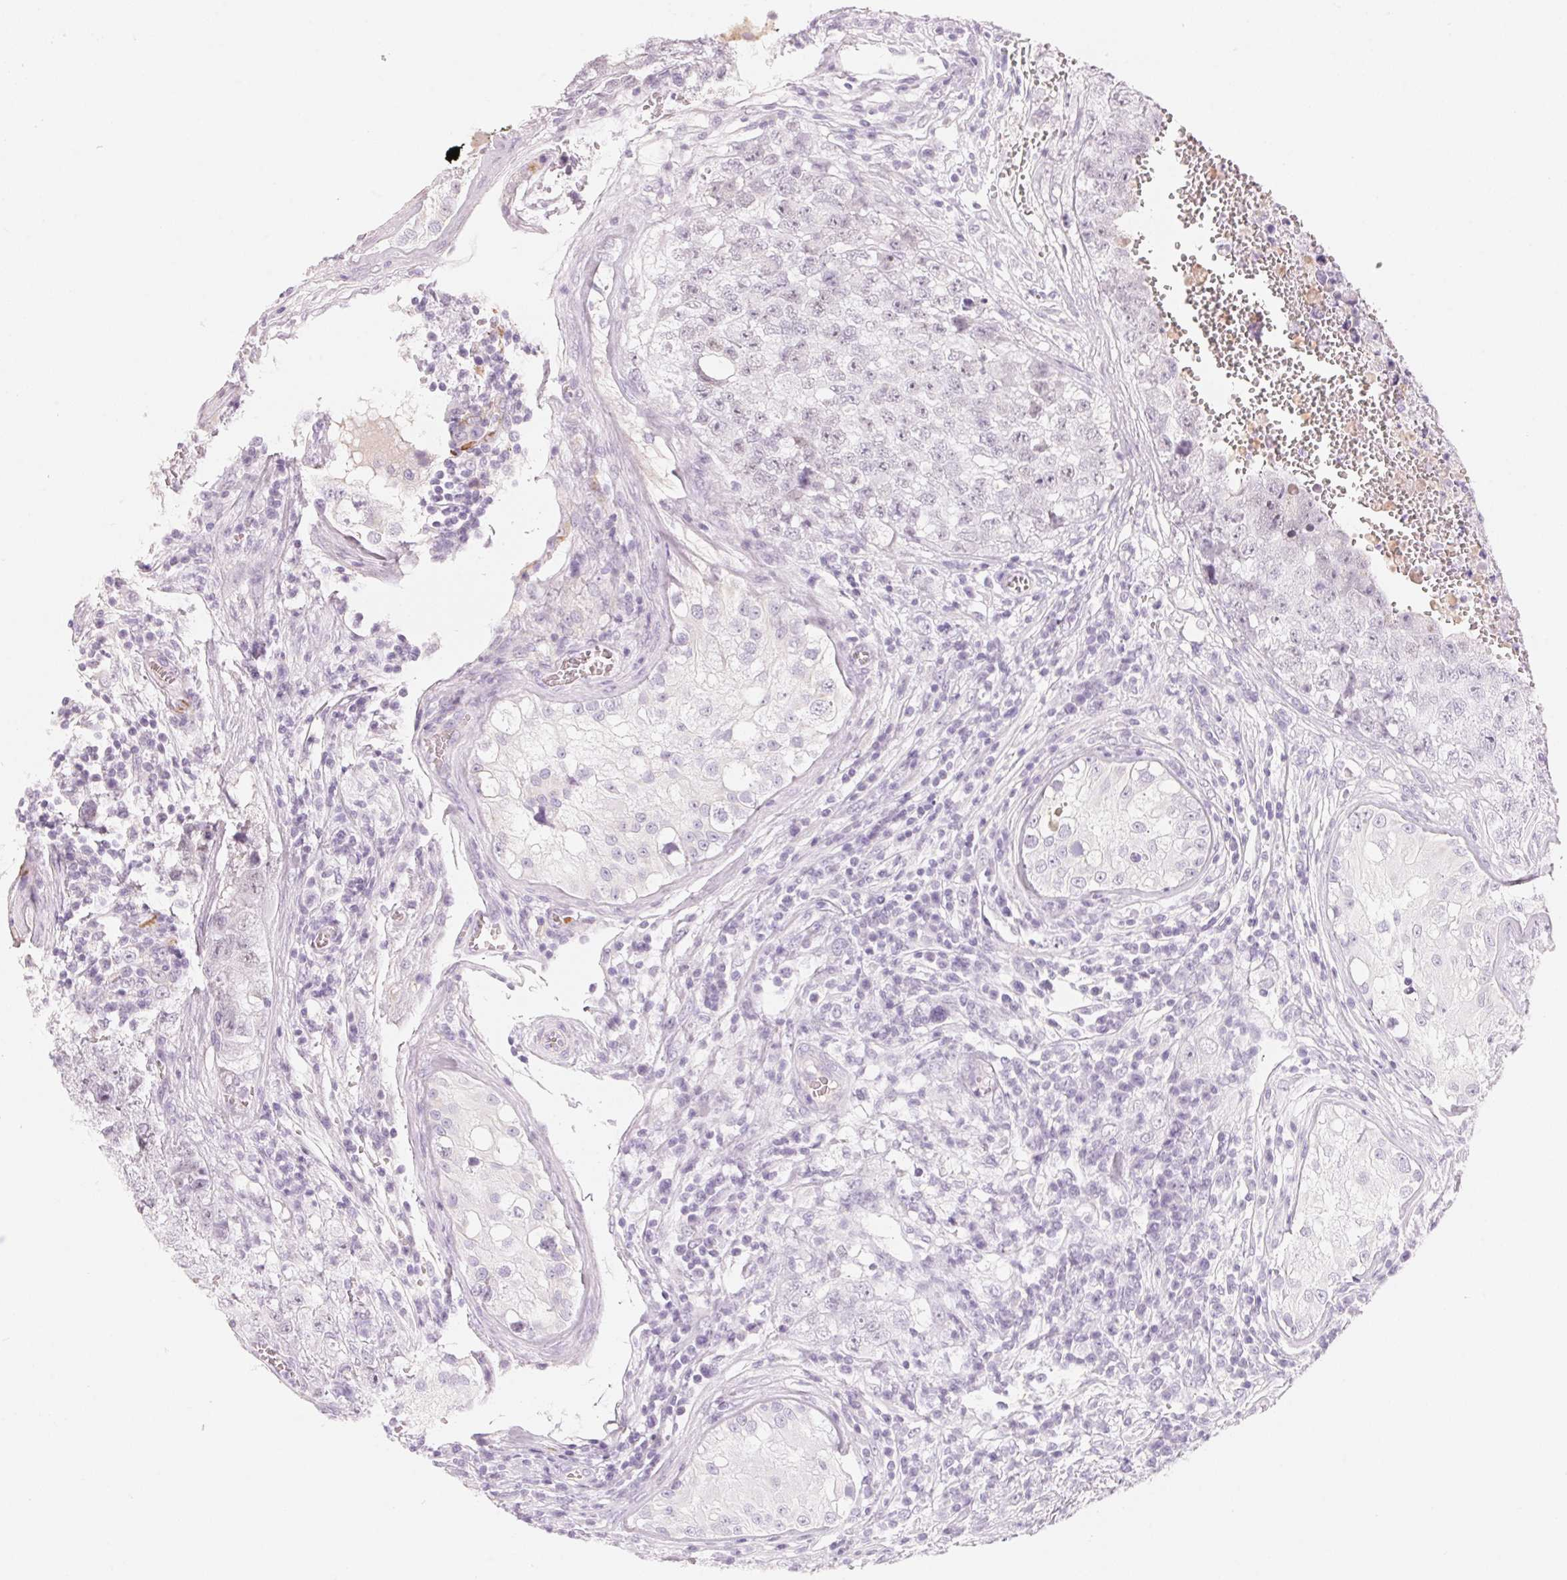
{"staining": {"intensity": "negative", "quantity": "none", "location": "none"}, "tissue": "testis cancer", "cell_type": "Tumor cells", "image_type": "cancer", "snomed": [{"axis": "morphology", "description": "Carcinoma, Embryonal, NOS"}, {"axis": "topography", "description": "Testis"}], "caption": "Tumor cells show no significant expression in testis cancer (embryonal carcinoma). The staining was performed using DAB (3,3'-diaminobenzidine) to visualize the protein expression in brown, while the nuclei were stained in blue with hematoxylin (Magnification: 20x).", "gene": "CFHR2", "patient": {"sex": "male", "age": 18}}